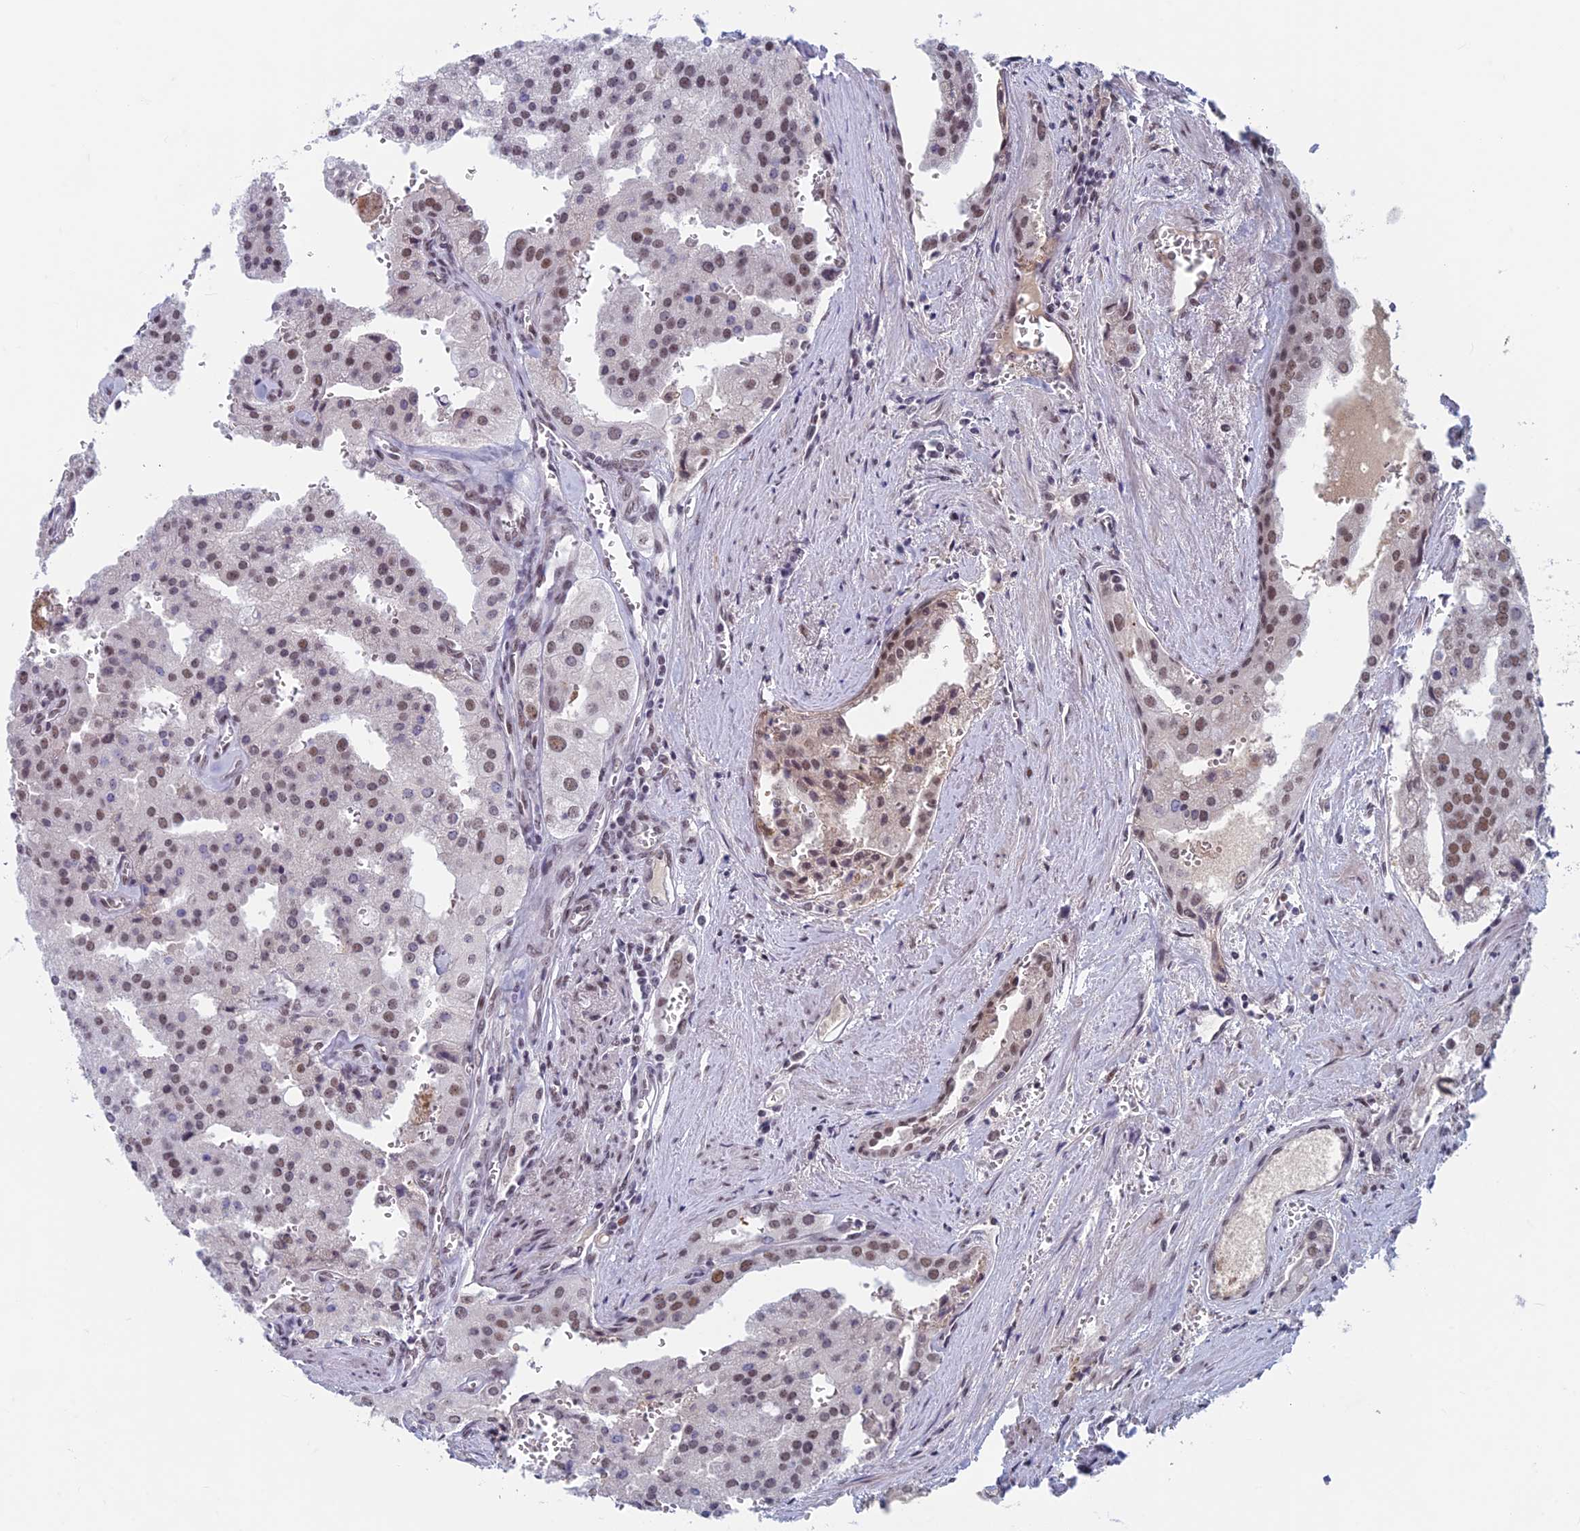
{"staining": {"intensity": "moderate", "quantity": ">75%", "location": "nuclear"}, "tissue": "prostate cancer", "cell_type": "Tumor cells", "image_type": "cancer", "snomed": [{"axis": "morphology", "description": "Adenocarcinoma, High grade"}, {"axis": "topography", "description": "Prostate"}], "caption": "A brown stain labels moderate nuclear expression of a protein in high-grade adenocarcinoma (prostate) tumor cells.", "gene": "ASH2L", "patient": {"sex": "male", "age": 68}}